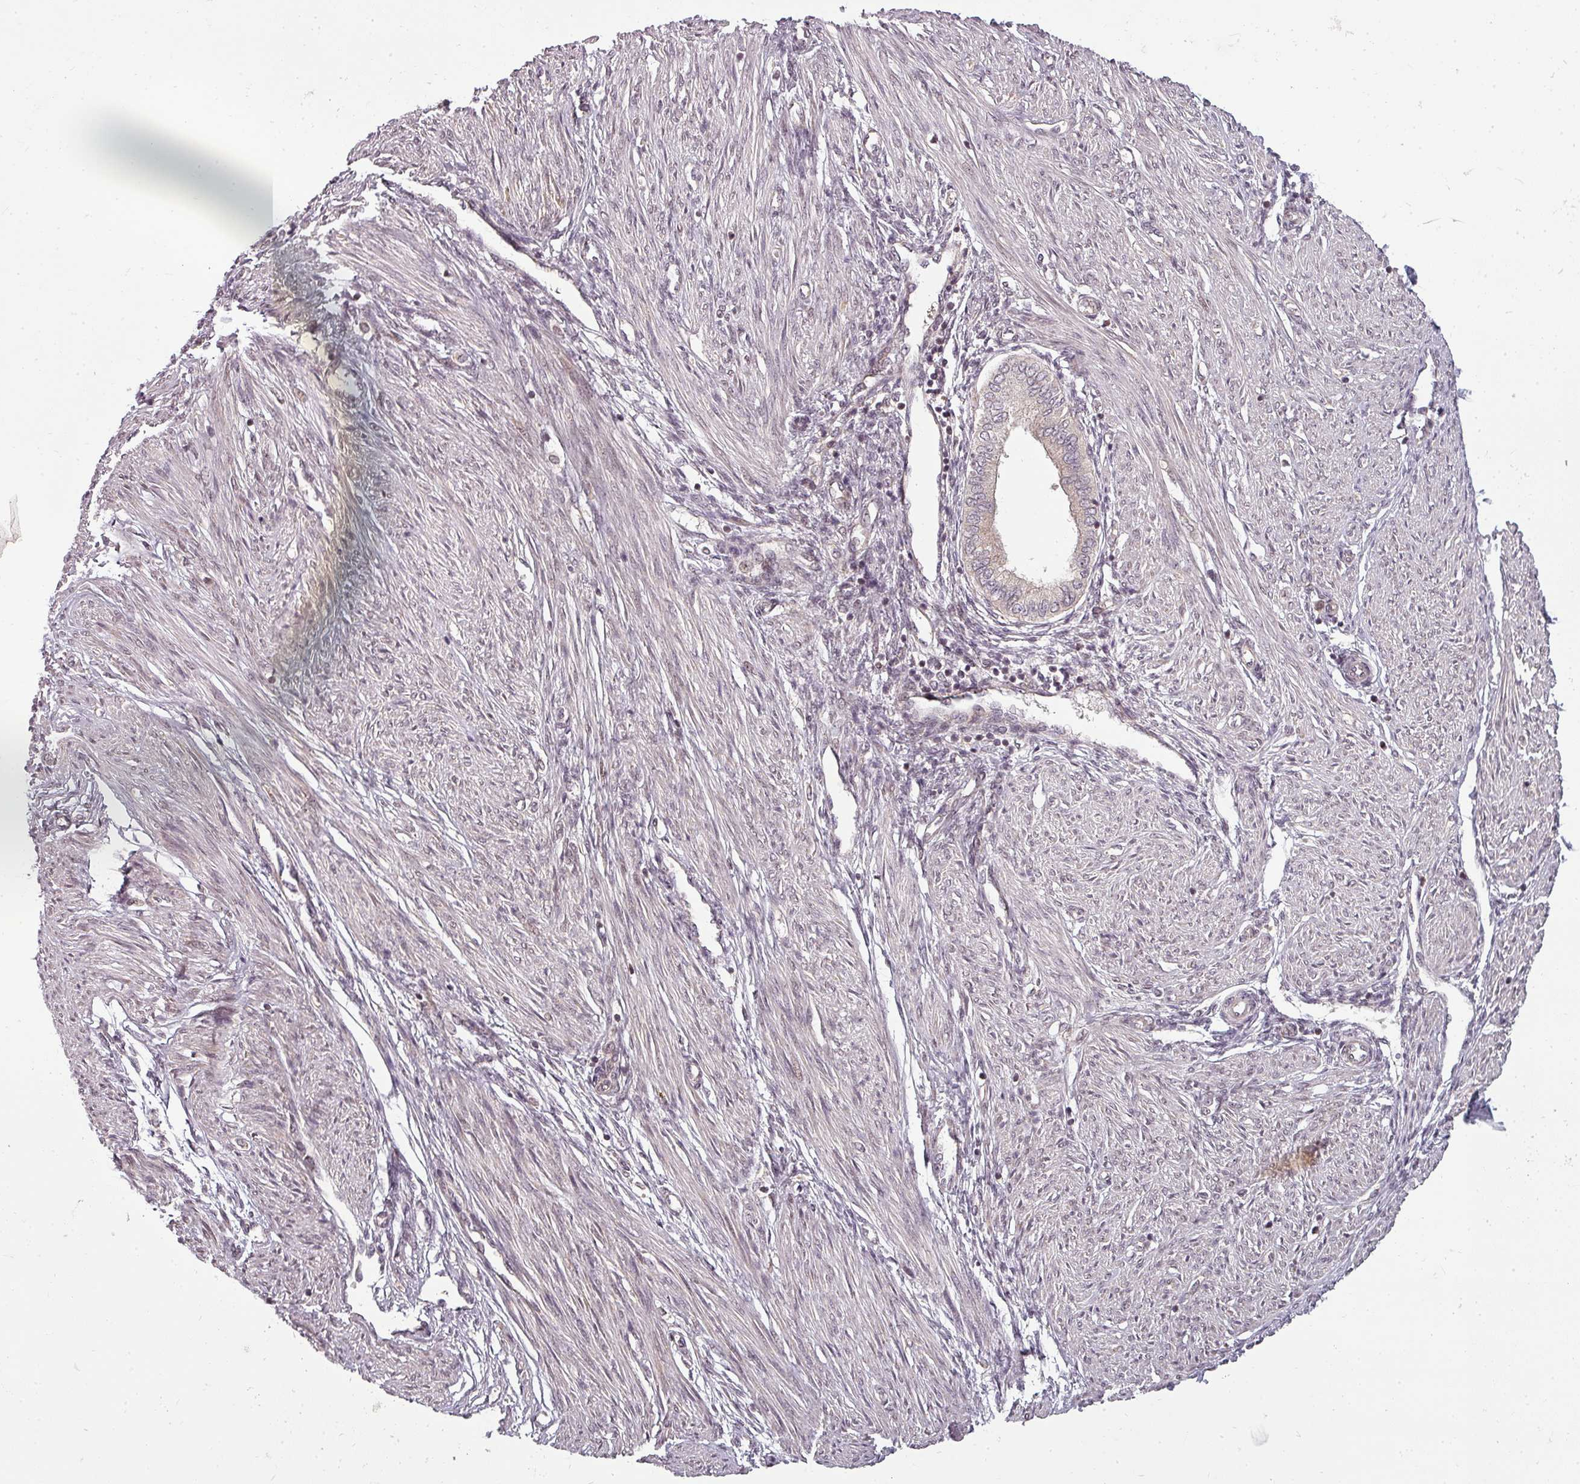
{"staining": {"intensity": "negative", "quantity": "none", "location": "none"}, "tissue": "endometrium", "cell_type": "Cells in endometrial stroma", "image_type": "normal", "snomed": [{"axis": "morphology", "description": "Normal tissue, NOS"}, {"axis": "topography", "description": "Endometrium"}], "caption": "Cells in endometrial stroma show no significant positivity in normal endometrium. Nuclei are stained in blue.", "gene": "CLIC1", "patient": {"sex": "female", "age": 53}}